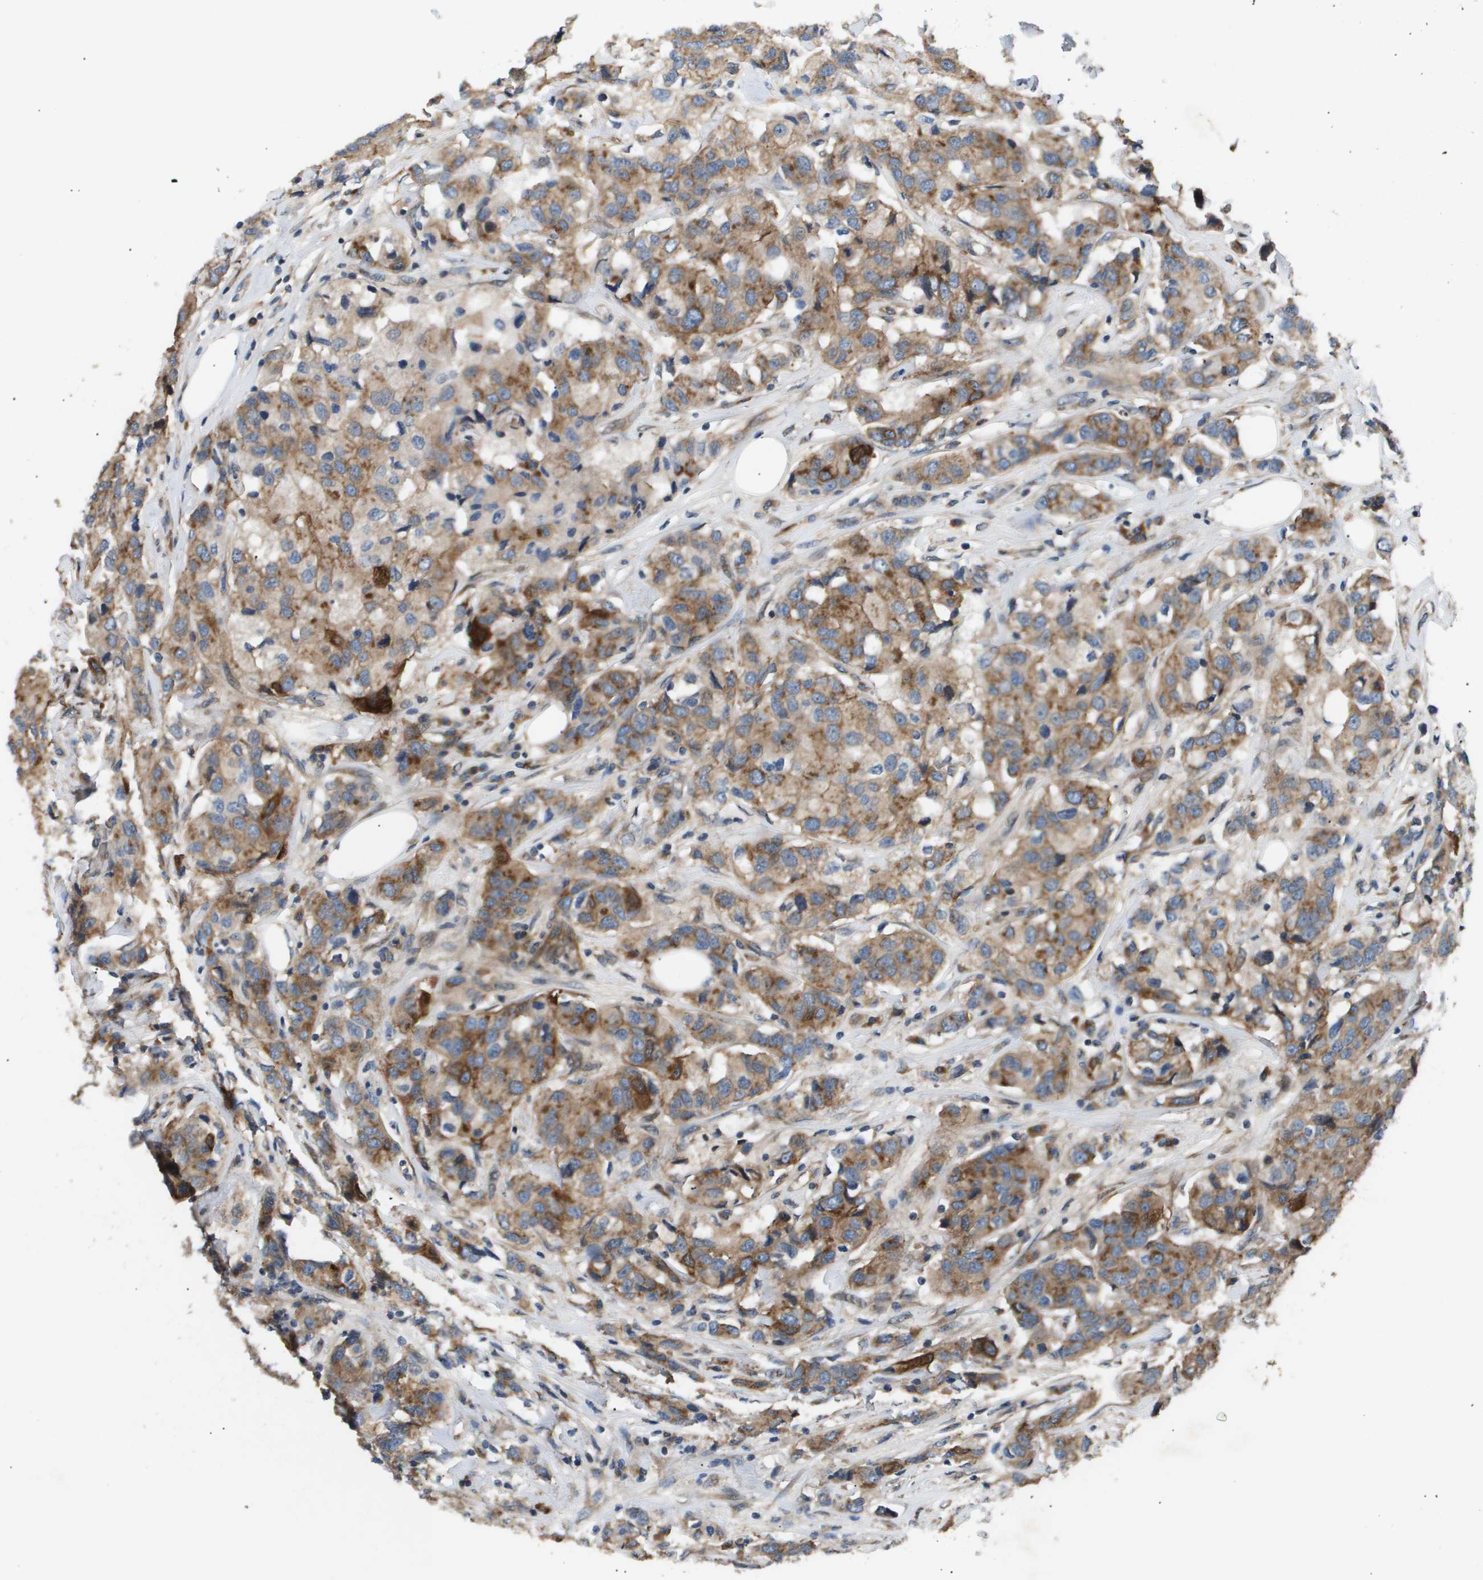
{"staining": {"intensity": "strong", "quantity": ">75%", "location": "cytoplasmic/membranous"}, "tissue": "breast cancer", "cell_type": "Tumor cells", "image_type": "cancer", "snomed": [{"axis": "morphology", "description": "Duct carcinoma"}, {"axis": "topography", "description": "Breast"}], "caption": "Immunohistochemical staining of invasive ductal carcinoma (breast) shows high levels of strong cytoplasmic/membranous staining in about >75% of tumor cells.", "gene": "LYSMD3", "patient": {"sex": "female", "age": 80}}